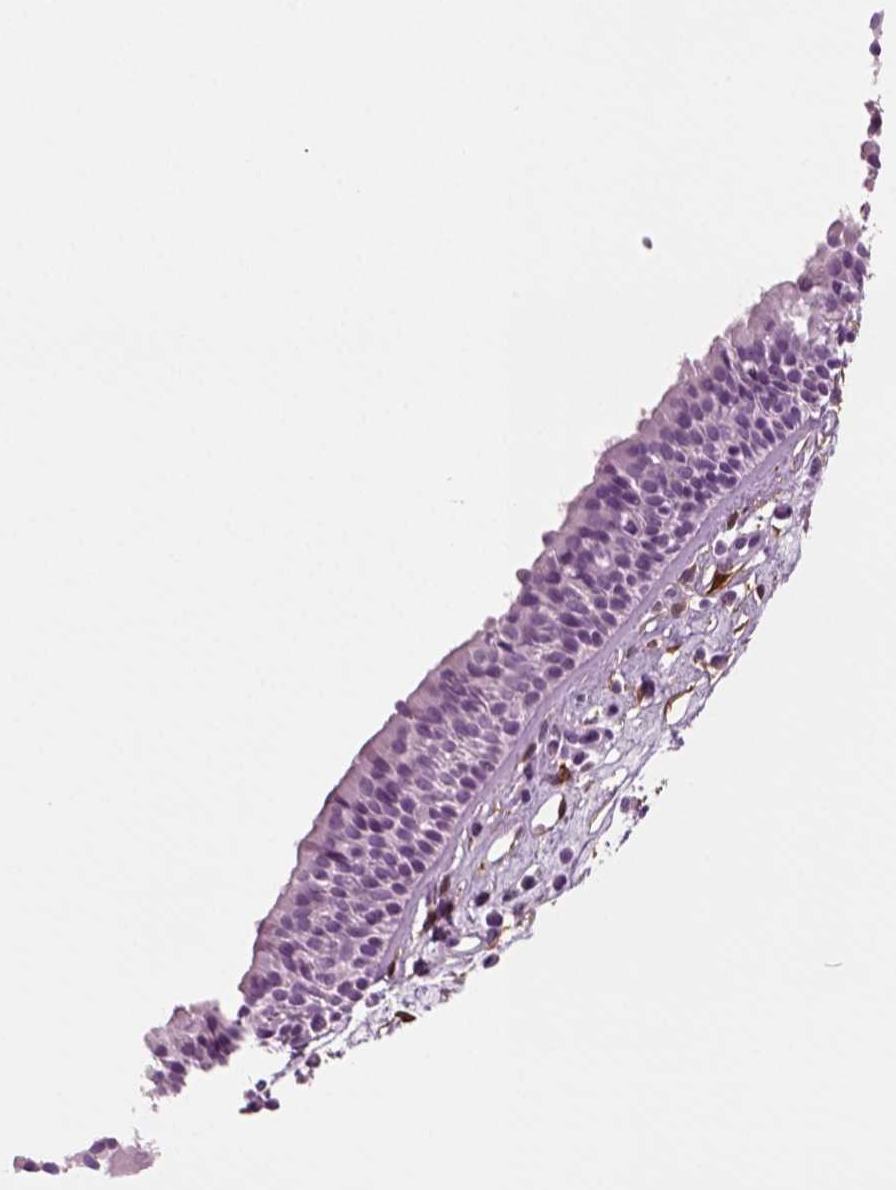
{"staining": {"intensity": "negative", "quantity": "none", "location": "none"}, "tissue": "nasopharynx", "cell_type": "Respiratory epithelial cells", "image_type": "normal", "snomed": [{"axis": "morphology", "description": "Normal tissue, NOS"}, {"axis": "topography", "description": "Nasopharynx"}], "caption": "Immunohistochemistry histopathology image of benign nasopharynx: human nasopharynx stained with DAB reveals no significant protein staining in respiratory epithelial cells. (DAB immunohistochemistry, high magnification).", "gene": "CRABP1", "patient": {"sex": "male", "age": 77}}